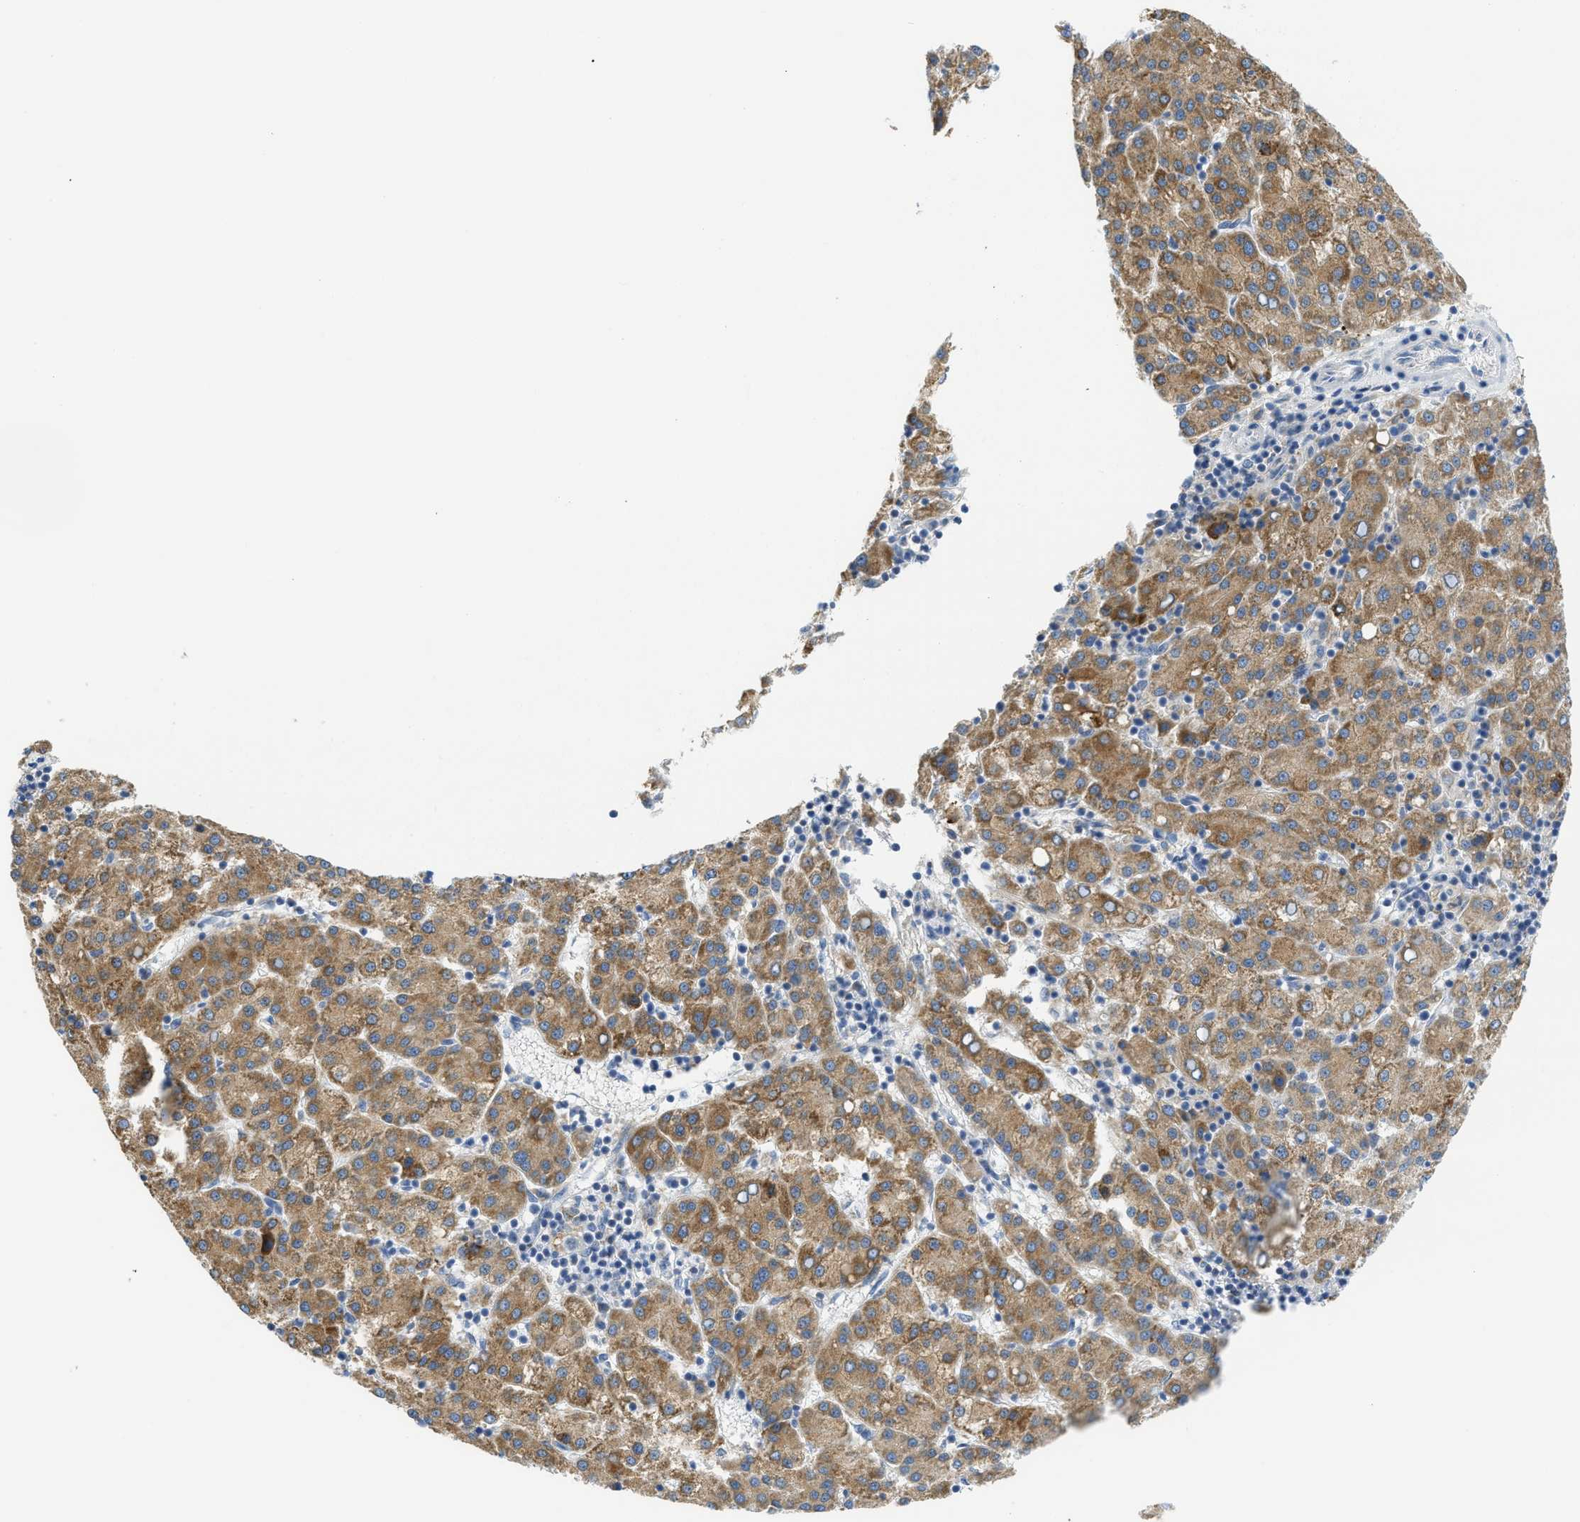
{"staining": {"intensity": "moderate", "quantity": ">75%", "location": "cytoplasmic/membranous"}, "tissue": "liver cancer", "cell_type": "Tumor cells", "image_type": "cancer", "snomed": [{"axis": "morphology", "description": "Carcinoma, Hepatocellular, NOS"}, {"axis": "topography", "description": "Liver"}], "caption": "Immunohistochemical staining of hepatocellular carcinoma (liver) shows medium levels of moderate cytoplasmic/membranous staining in about >75% of tumor cells.", "gene": "GATD3", "patient": {"sex": "female", "age": 58}}